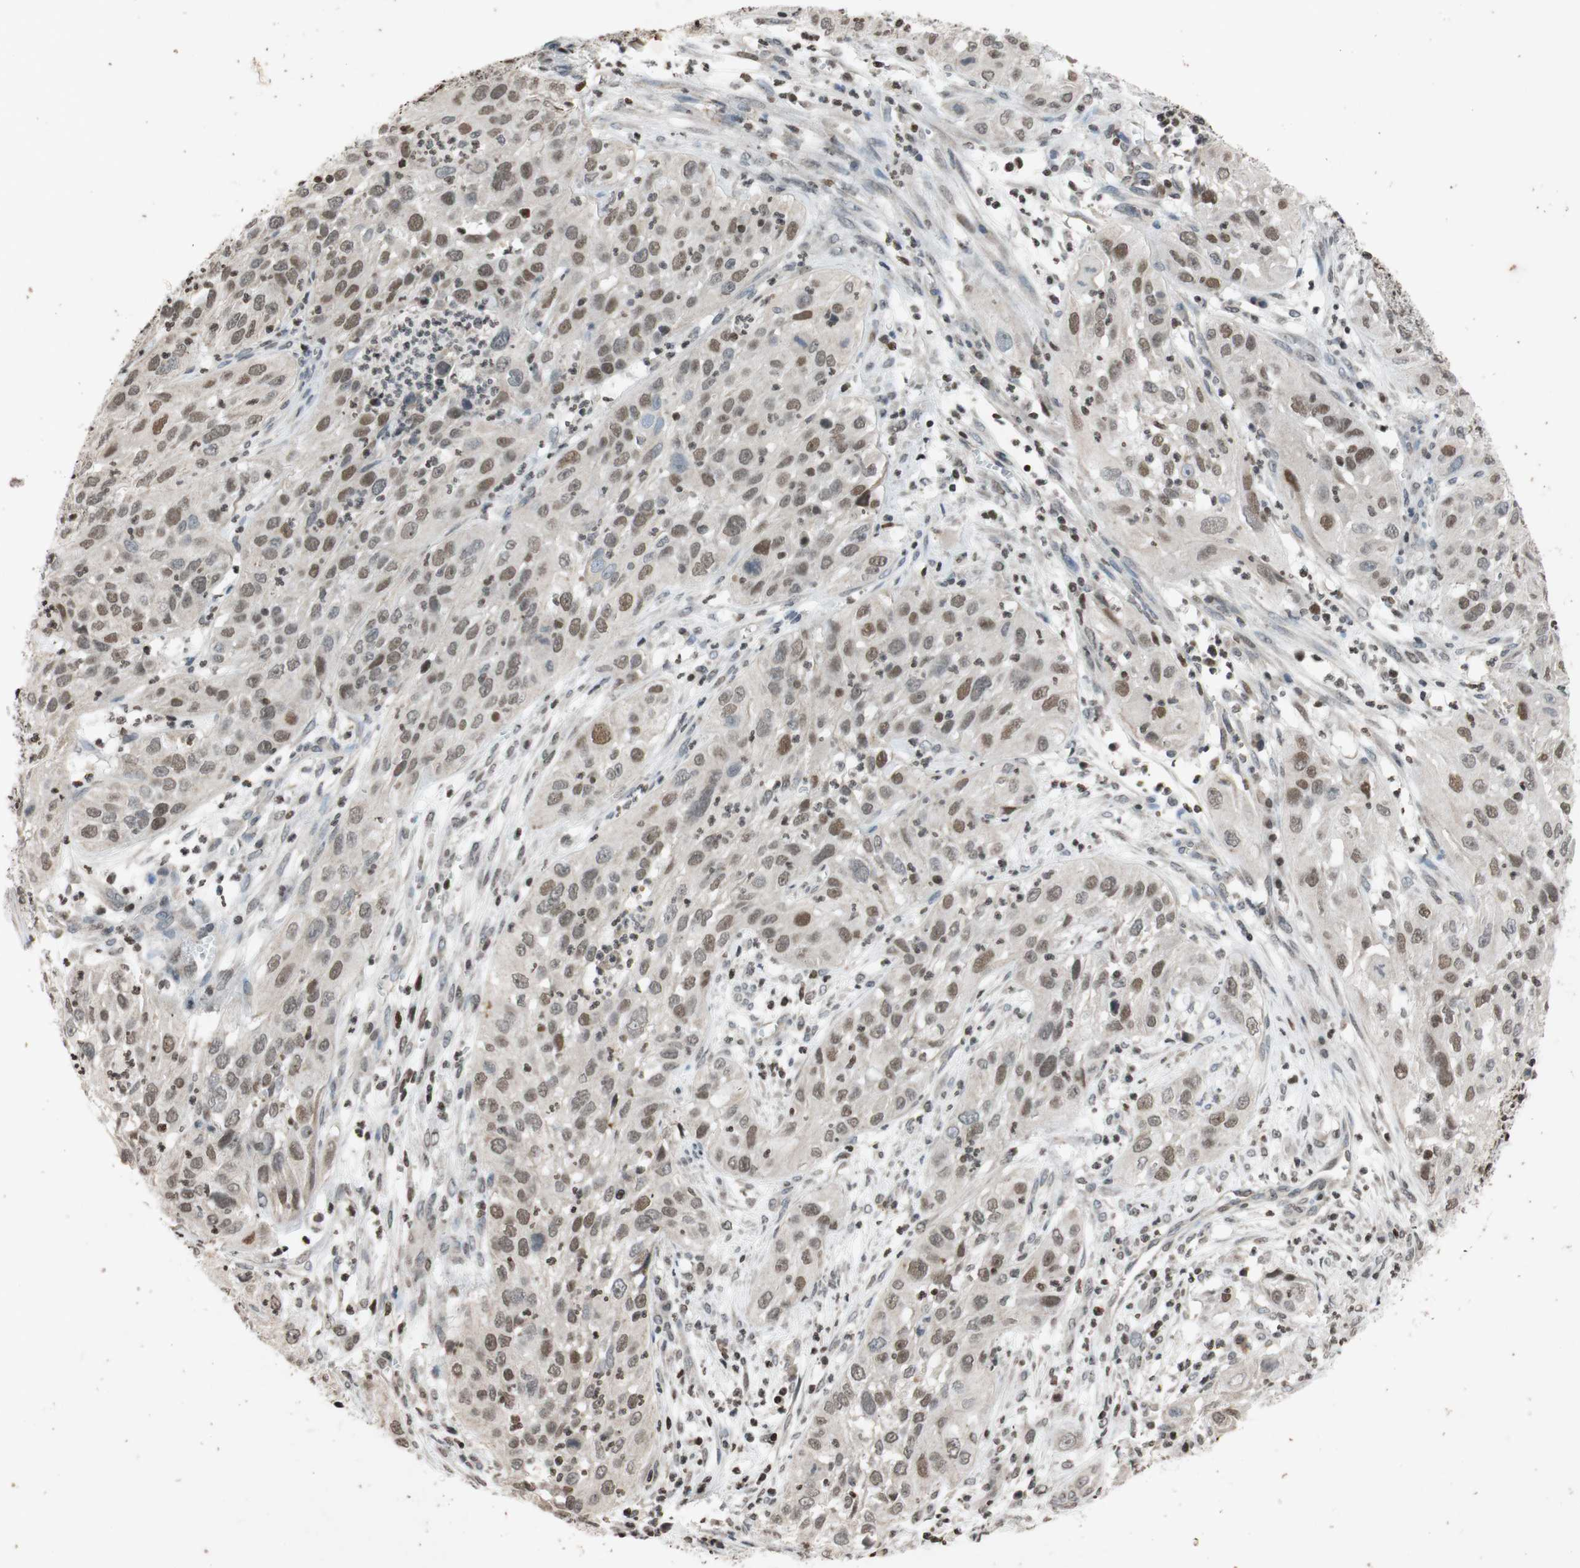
{"staining": {"intensity": "moderate", "quantity": "25%-75%", "location": "nuclear"}, "tissue": "cervical cancer", "cell_type": "Tumor cells", "image_type": "cancer", "snomed": [{"axis": "morphology", "description": "Squamous cell carcinoma, NOS"}, {"axis": "topography", "description": "Cervix"}], "caption": "IHC (DAB) staining of cervical squamous cell carcinoma displays moderate nuclear protein expression in approximately 25%-75% of tumor cells.", "gene": "MCM6", "patient": {"sex": "female", "age": 32}}